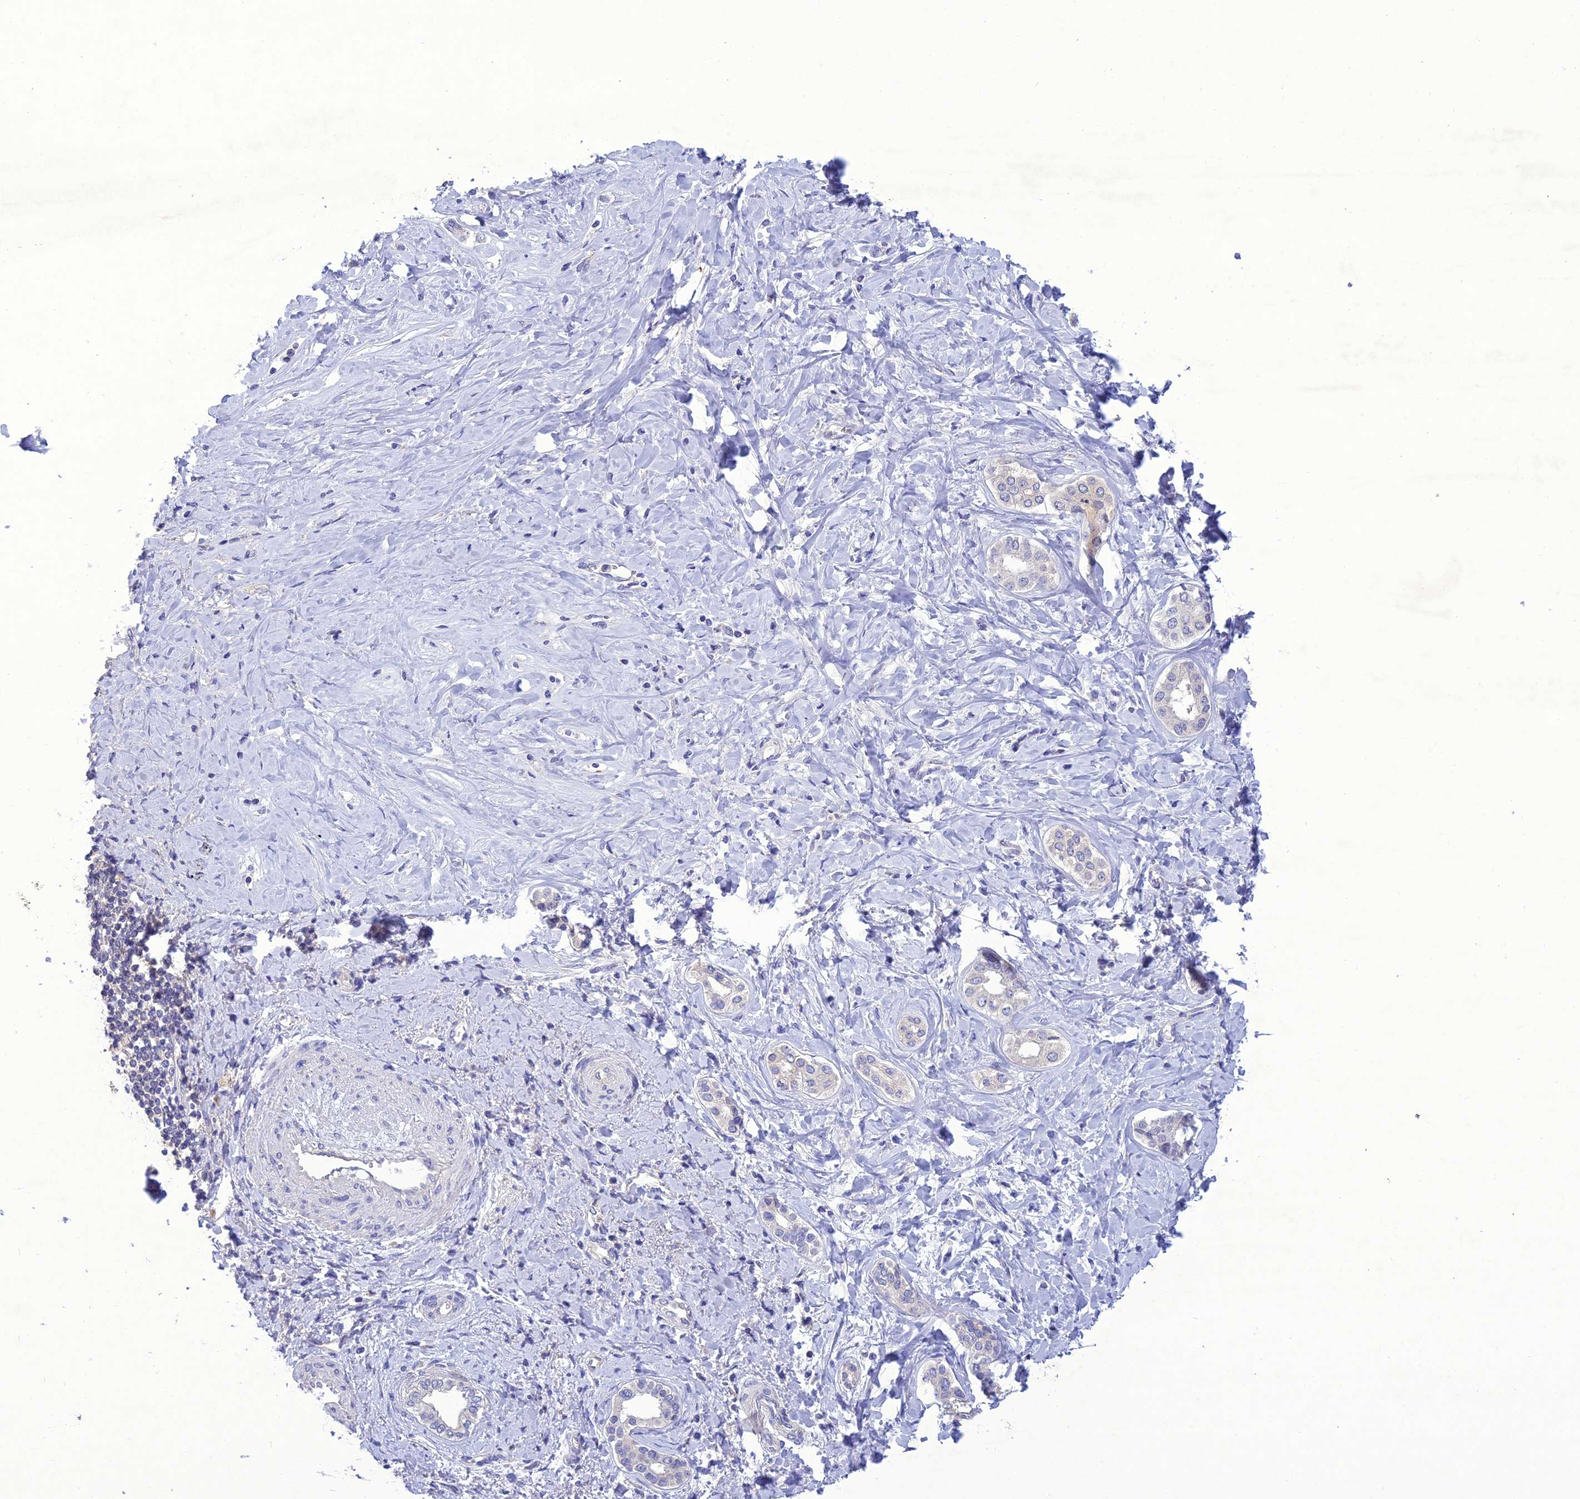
{"staining": {"intensity": "negative", "quantity": "none", "location": "none"}, "tissue": "liver cancer", "cell_type": "Tumor cells", "image_type": "cancer", "snomed": [{"axis": "morphology", "description": "Cholangiocarcinoma"}, {"axis": "topography", "description": "Liver"}], "caption": "Immunohistochemistry of human cholangiocarcinoma (liver) displays no expression in tumor cells.", "gene": "SNX24", "patient": {"sex": "female", "age": 77}}